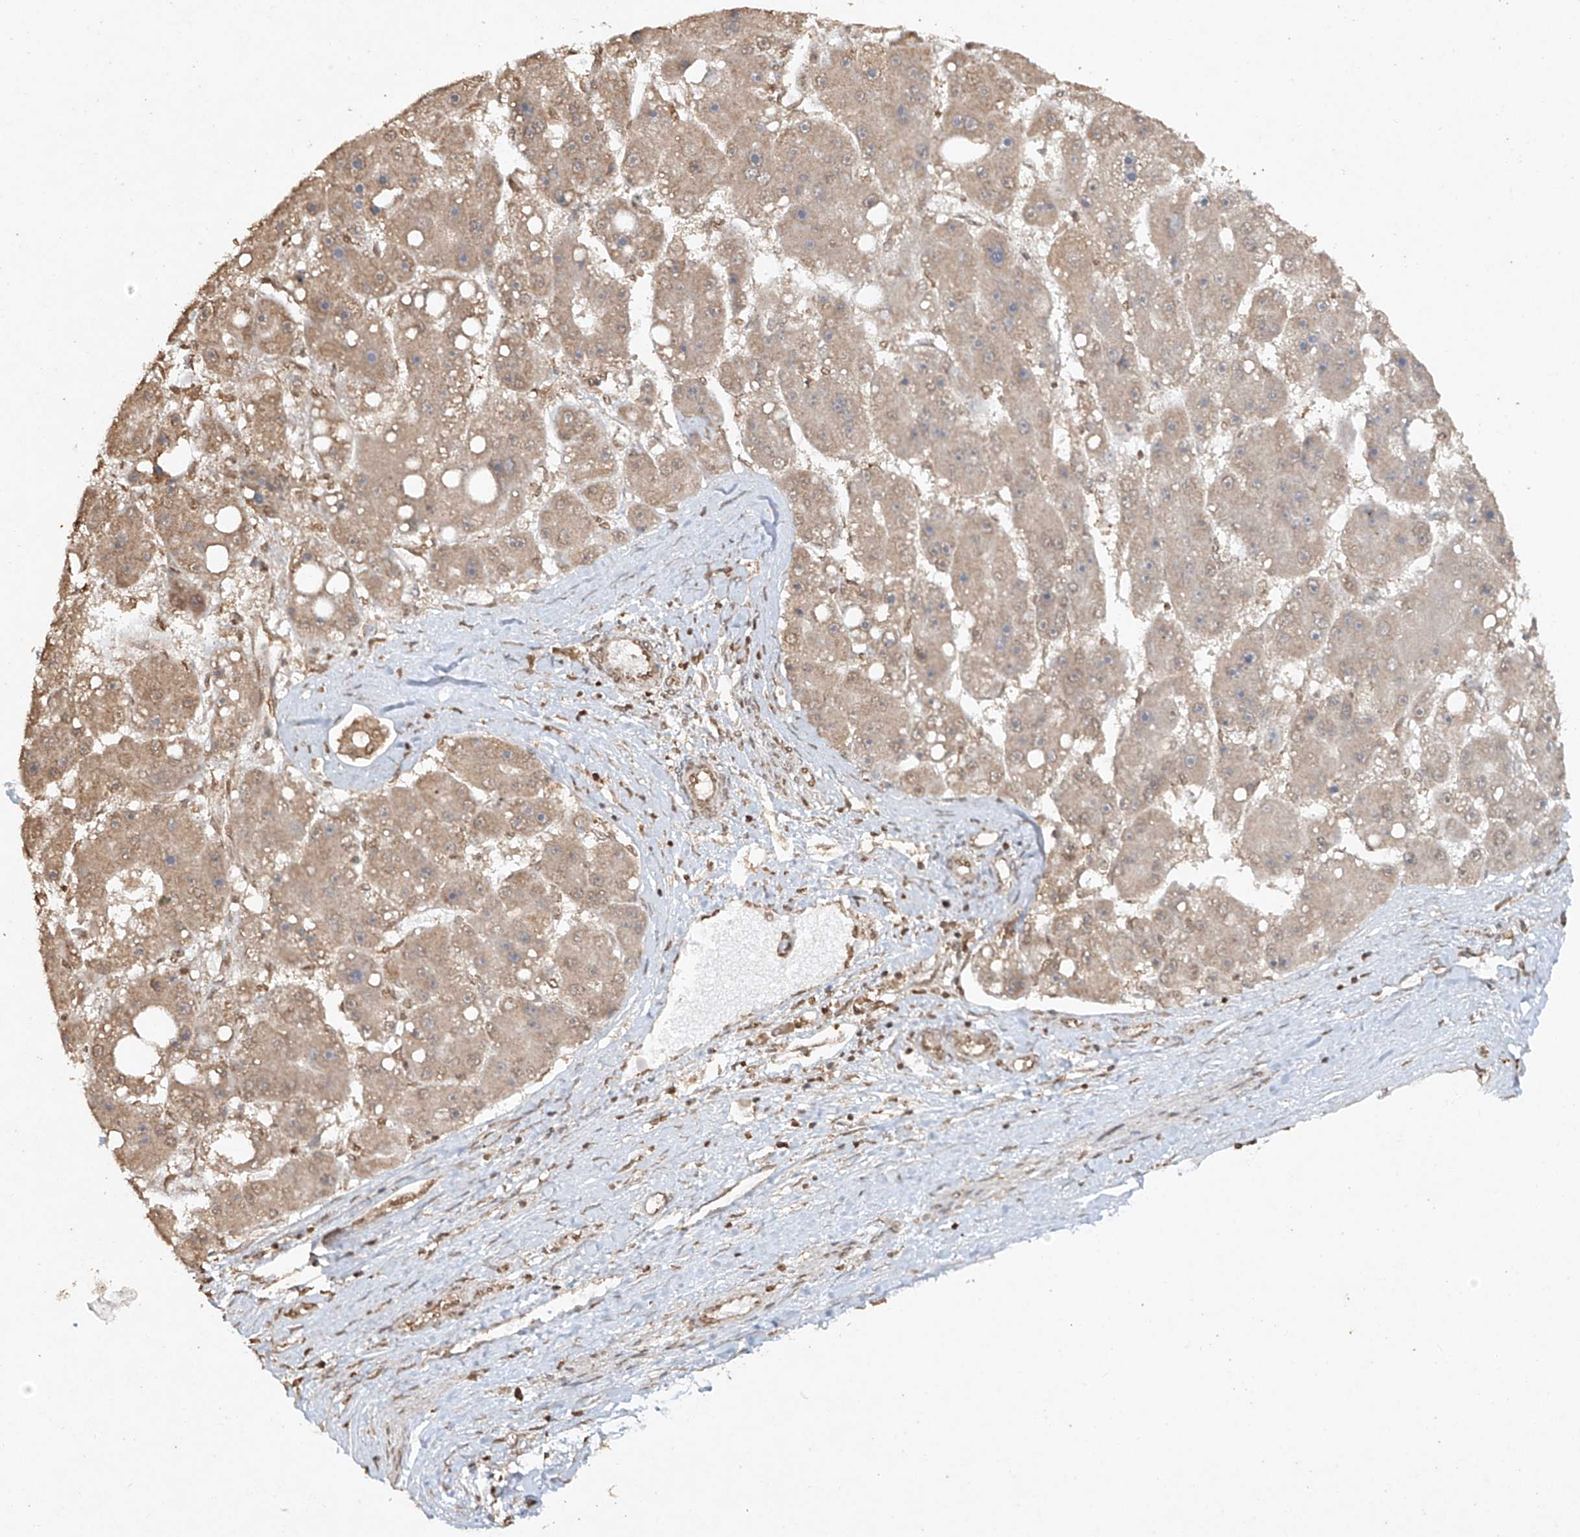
{"staining": {"intensity": "weak", "quantity": ">75%", "location": "cytoplasmic/membranous"}, "tissue": "liver cancer", "cell_type": "Tumor cells", "image_type": "cancer", "snomed": [{"axis": "morphology", "description": "Carcinoma, Hepatocellular, NOS"}, {"axis": "topography", "description": "Liver"}], "caption": "Human liver cancer (hepatocellular carcinoma) stained with a protein marker exhibits weak staining in tumor cells.", "gene": "TIGAR", "patient": {"sex": "female", "age": 61}}